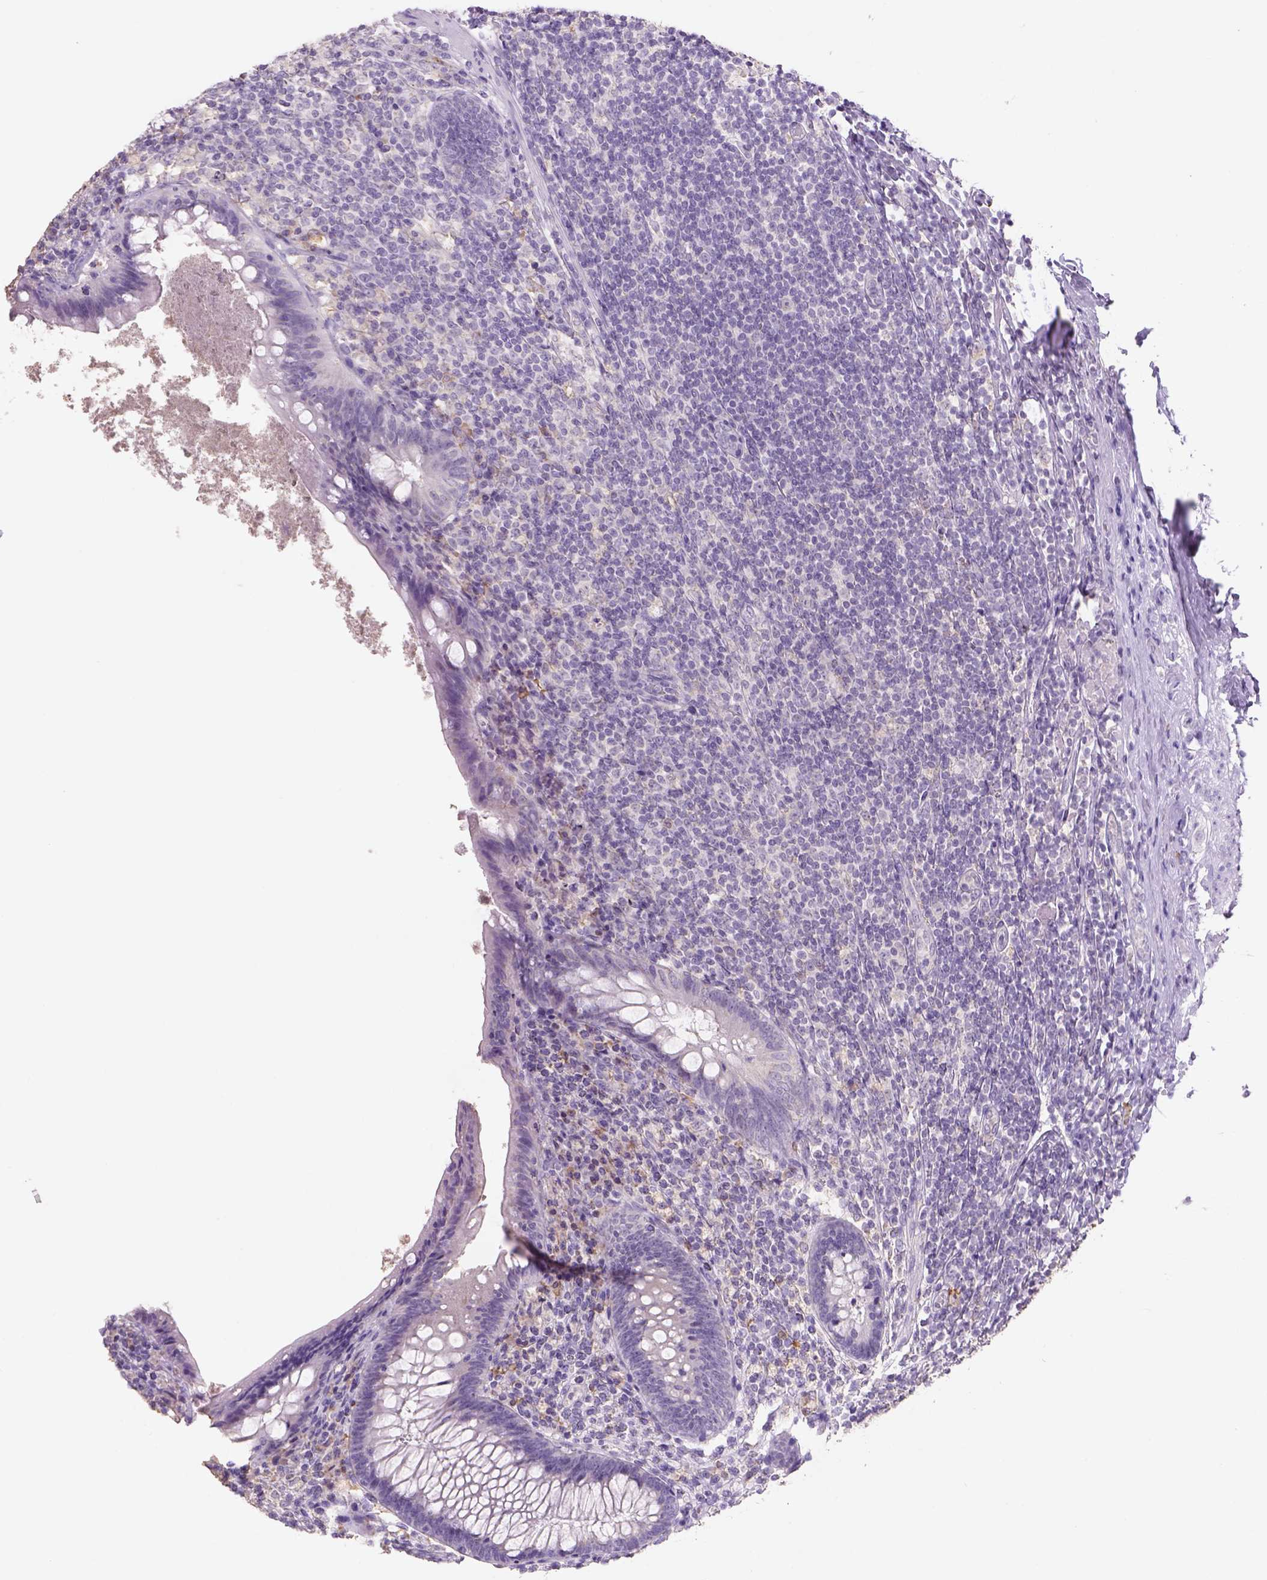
{"staining": {"intensity": "negative", "quantity": "none", "location": "none"}, "tissue": "appendix", "cell_type": "Glandular cells", "image_type": "normal", "snomed": [{"axis": "morphology", "description": "Normal tissue, NOS"}, {"axis": "topography", "description": "Appendix"}], "caption": "The image demonstrates no significant expression in glandular cells of appendix.", "gene": "NAALAD2", "patient": {"sex": "male", "age": 47}}